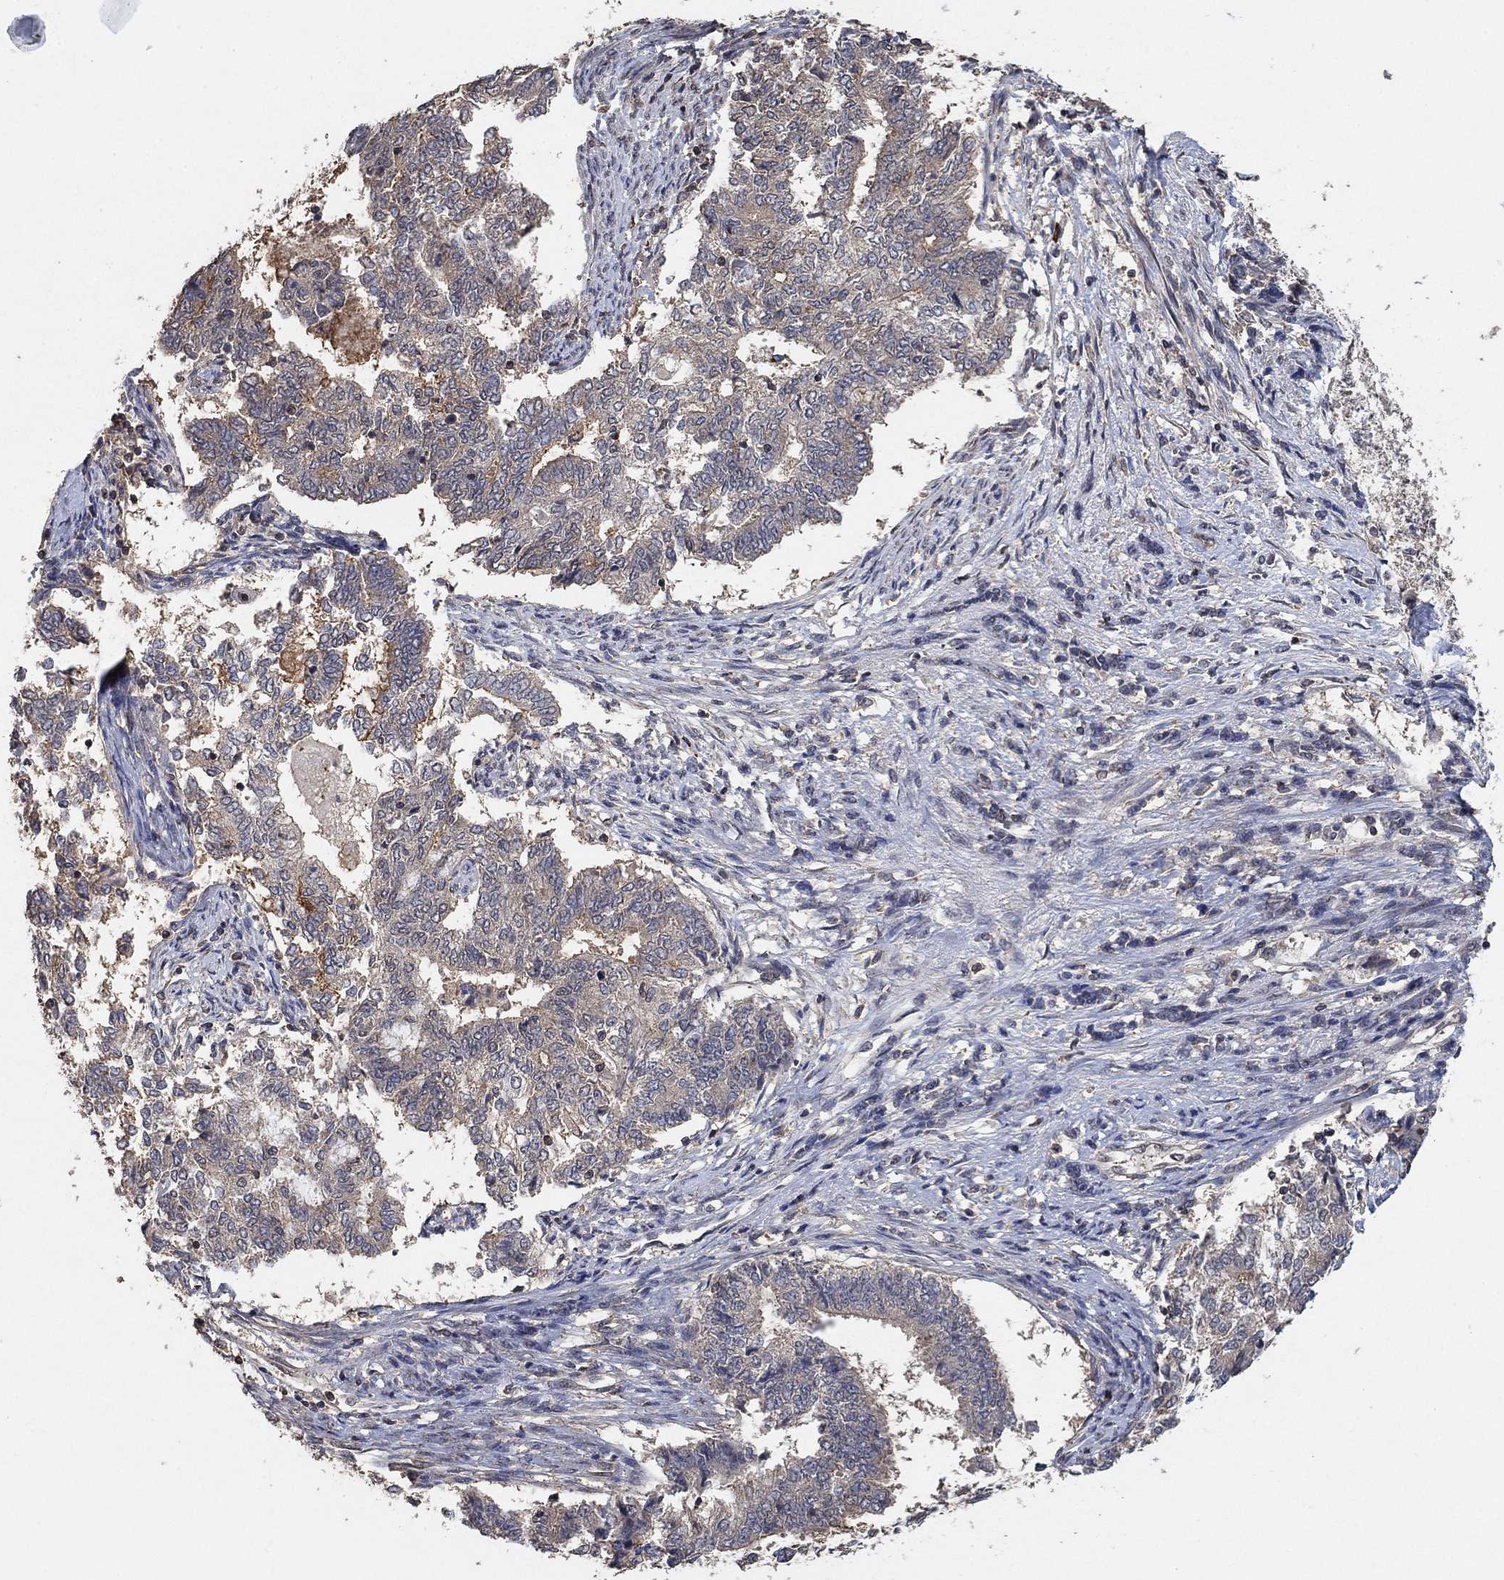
{"staining": {"intensity": "weak", "quantity": "<25%", "location": "cytoplasmic/membranous"}, "tissue": "endometrial cancer", "cell_type": "Tumor cells", "image_type": "cancer", "snomed": [{"axis": "morphology", "description": "Adenocarcinoma, NOS"}, {"axis": "topography", "description": "Endometrium"}], "caption": "IHC photomicrograph of human endometrial cancer (adenocarcinoma) stained for a protein (brown), which displays no expression in tumor cells.", "gene": "CCDC43", "patient": {"sex": "female", "age": 65}}